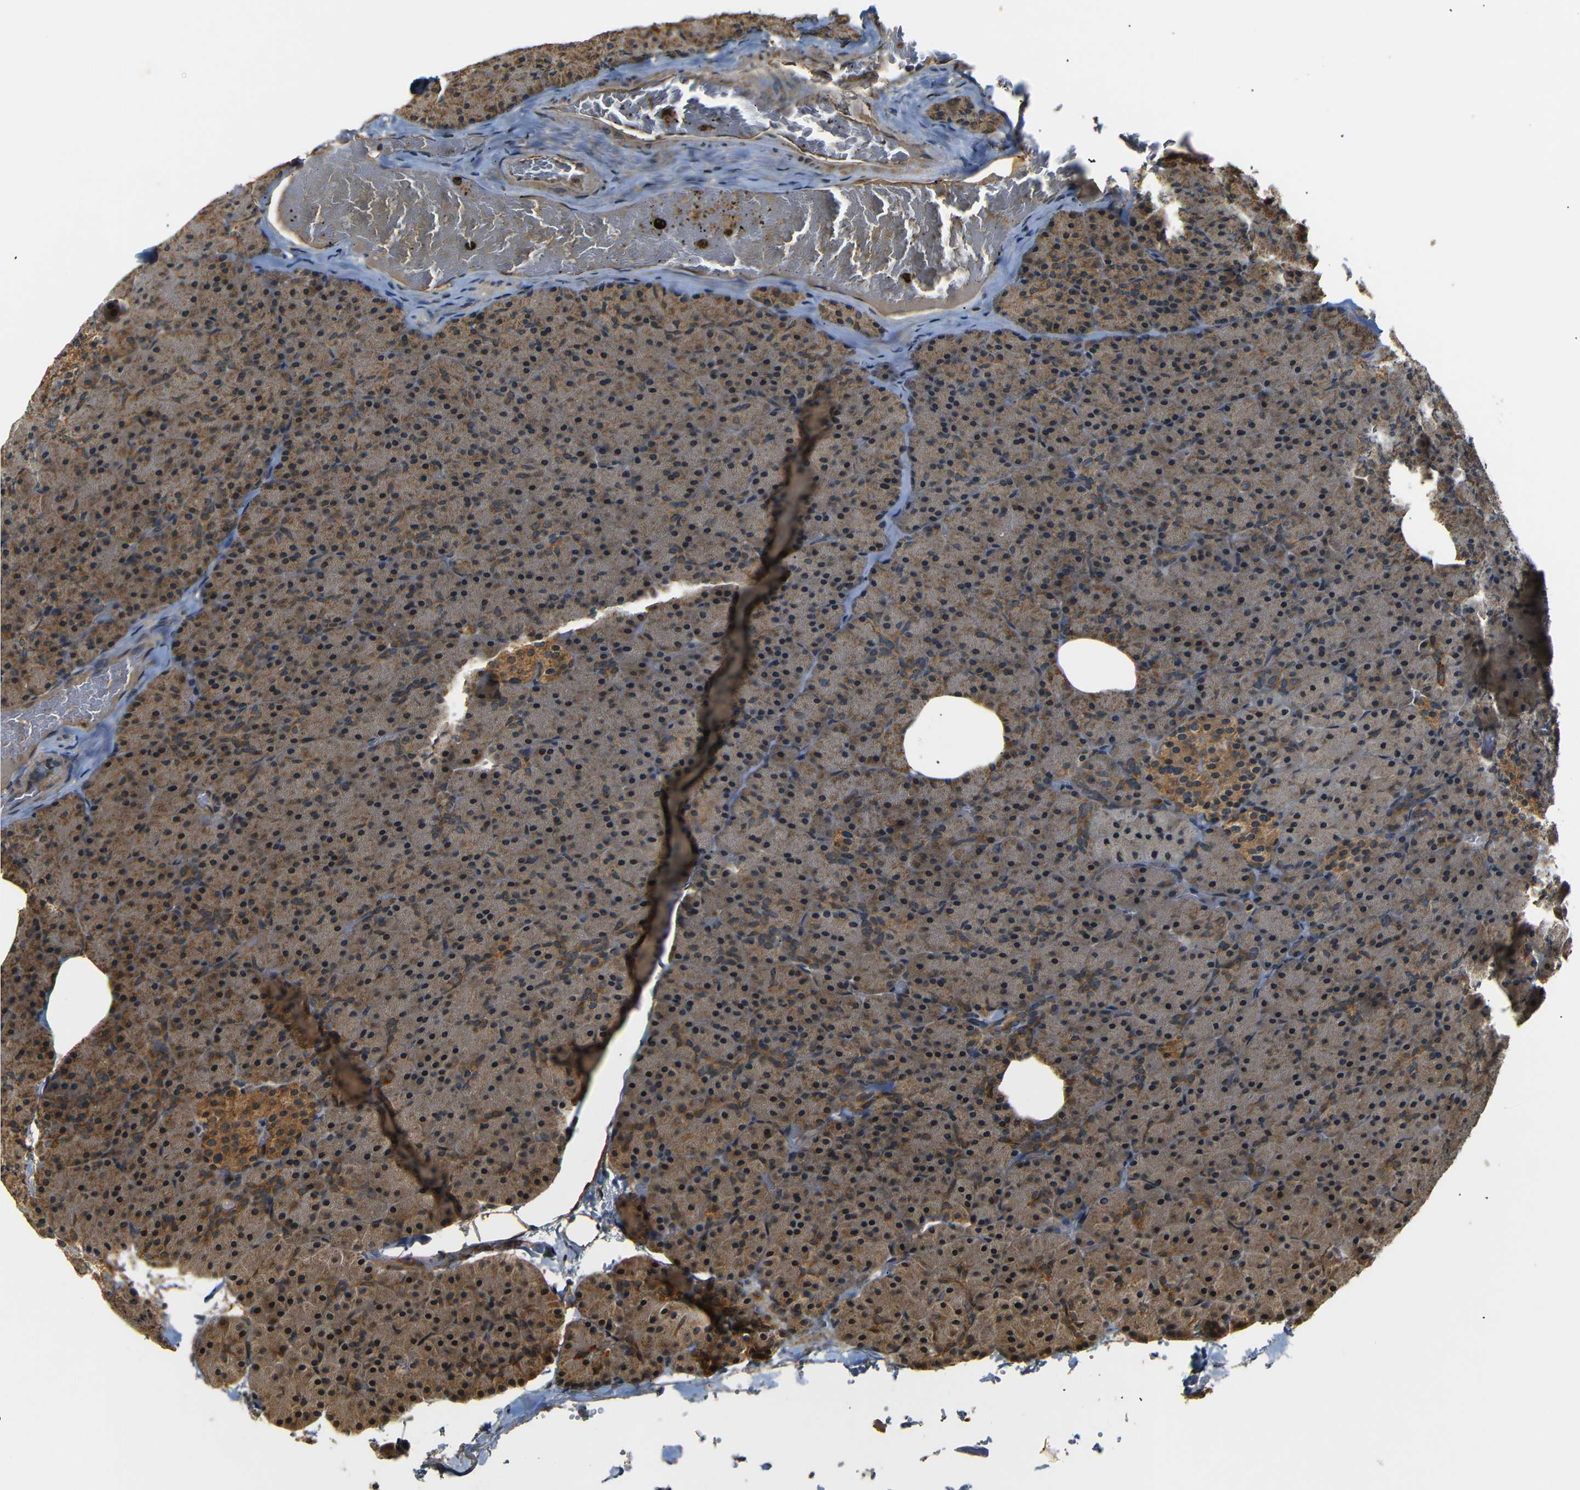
{"staining": {"intensity": "moderate", "quantity": ">75%", "location": "cytoplasmic/membranous"}, "tissue": "pancreas", "cell_type": "Exocrine glandular cells", "image_type": "normal", "snomed": [{"axis": "morphology", "description": "Normal tissue, NOS"}, {"axis": "topography", "description": "Pancreas"}], "caption": "IHC image of benign pancreas: pancreas stained using IHC demonstrates medium levels of moderate protein expression localized specifically in the cytoplasmic/membranous of exocrine glandular cells, appearing as a cytoplasmic/membranous brown color.", "gene": "TANK", "patient": {"sex": "female", "age": 35}}